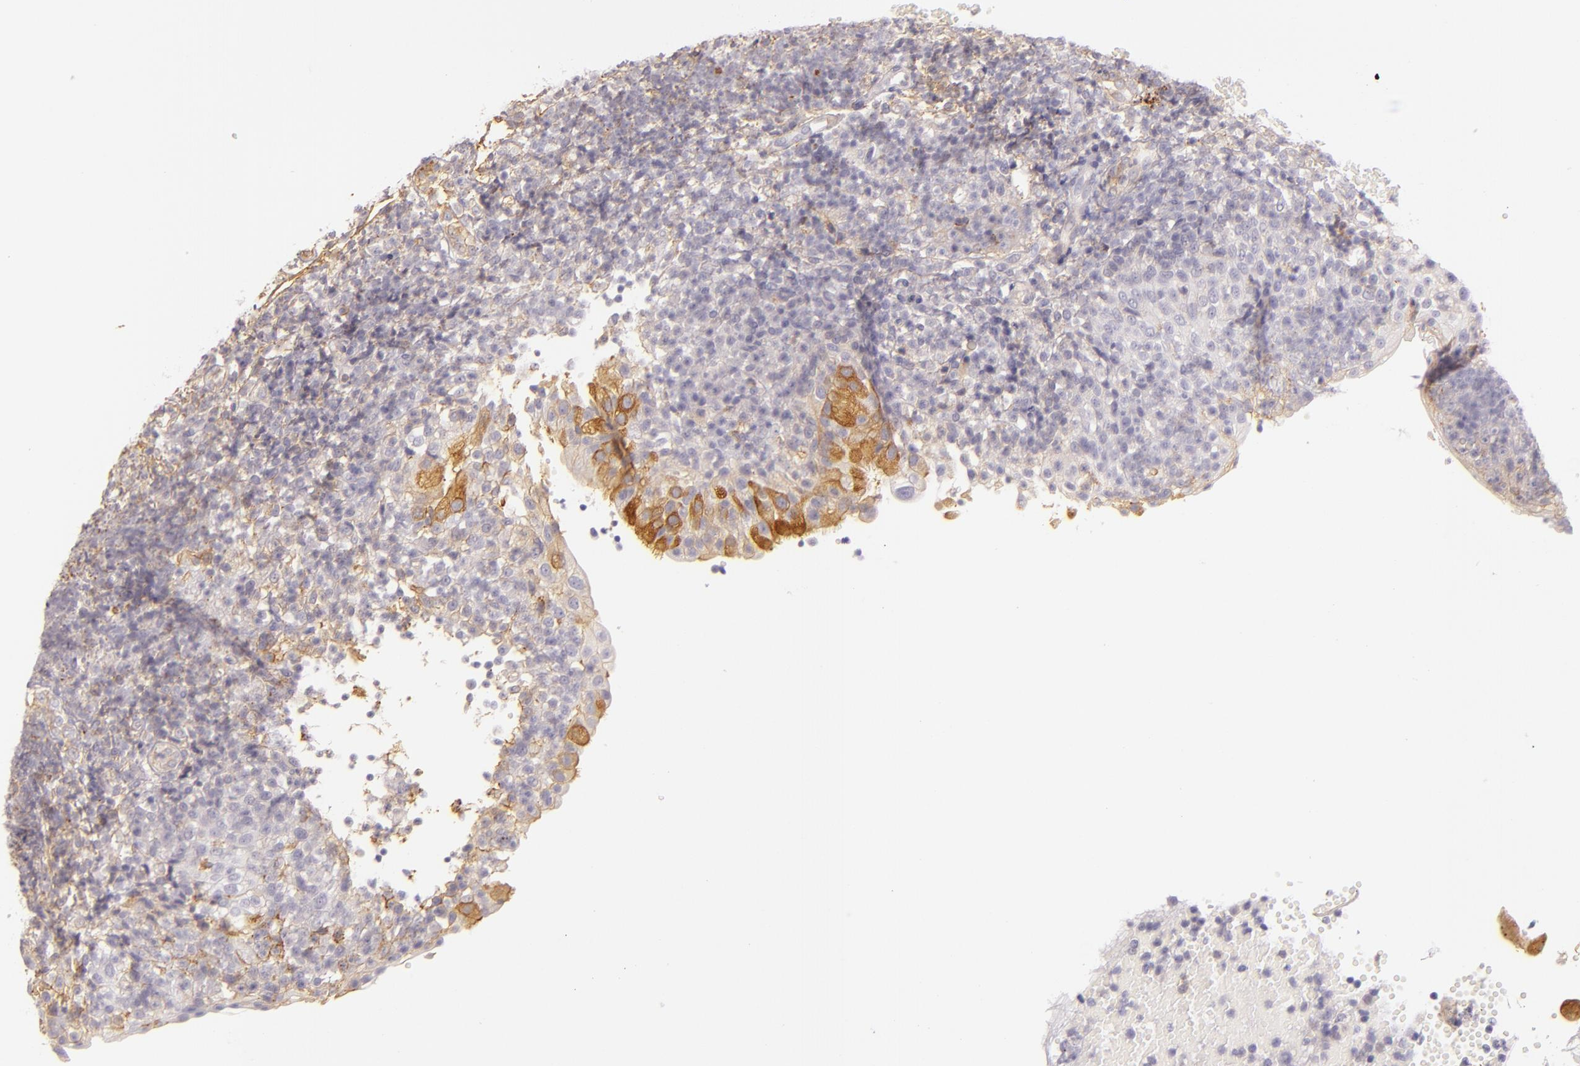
{"staining": {"intensity": "negative", "quantity": "none", "location": "none"}, "tissue": "tonsil", "cell_type": "Germinal center cells", "image_type": "normal", "snomed": [{"axis": "morphology", "description": "Normal tissue, NOS"}, {"axis": "topography", "description": "Tonsil"}], "caption": "IHC of unremarkable tonsil shows no staining in germinal center cells.", "gene": "CTSF", "patient": {"sex": "female", "age": 40}}